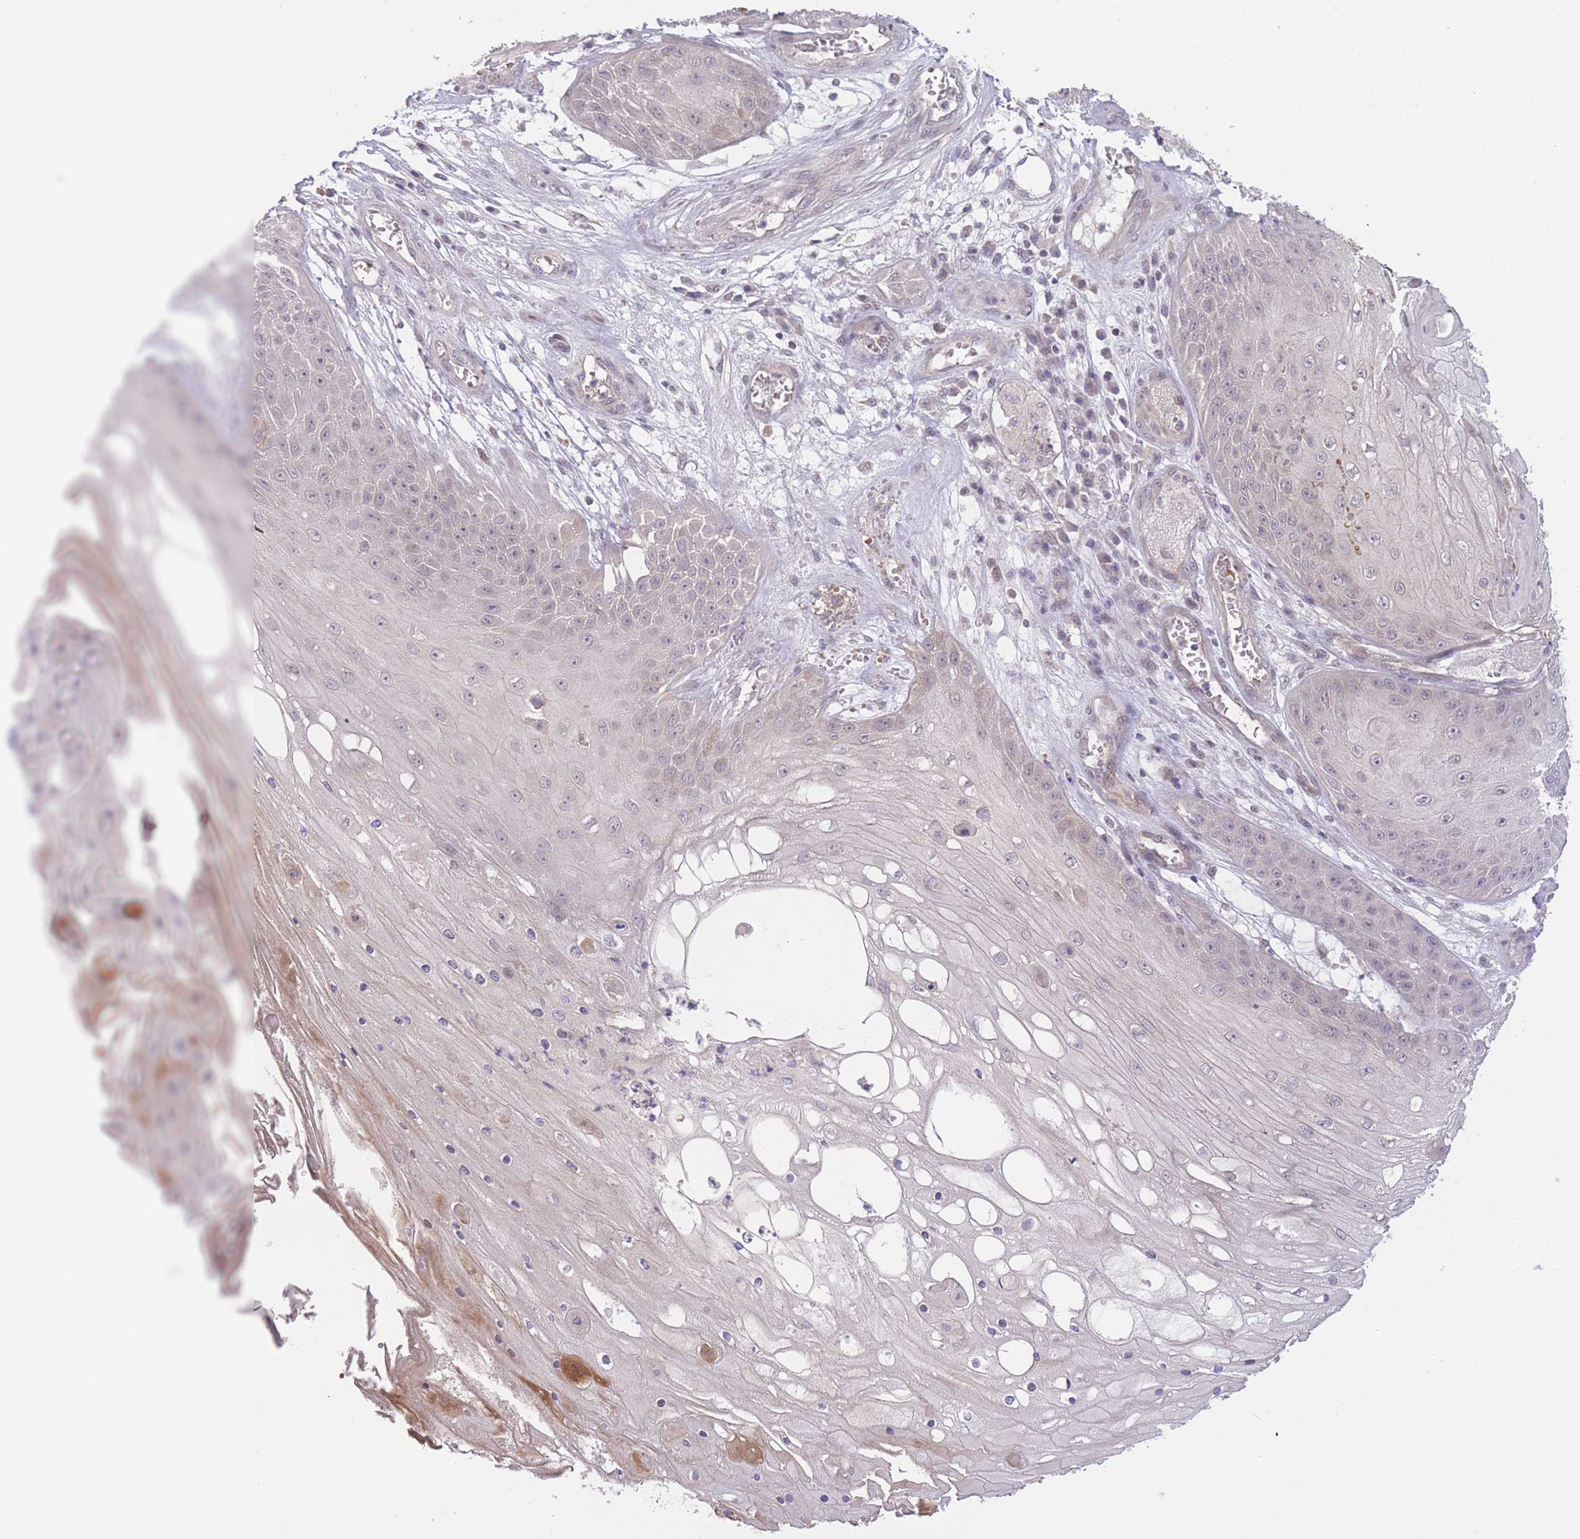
{"staining": {"intensity": "negative", "quantity": "none", "location": "none"}, "tissue": "skin cancer", "cell_type": "Tumor cells", "image_type": "cancer", "snomed": [{"axis": "morphology", "description": "Squamous cell carcinoma, NOS"}, {"axis": "topography", "description": "Skin"}], "caption": "There is no significant staining in tumor cells of squamous cell carcinoma (skin).", "gene": "FUT5", "patient": {"sex": "male", "age": 70}}